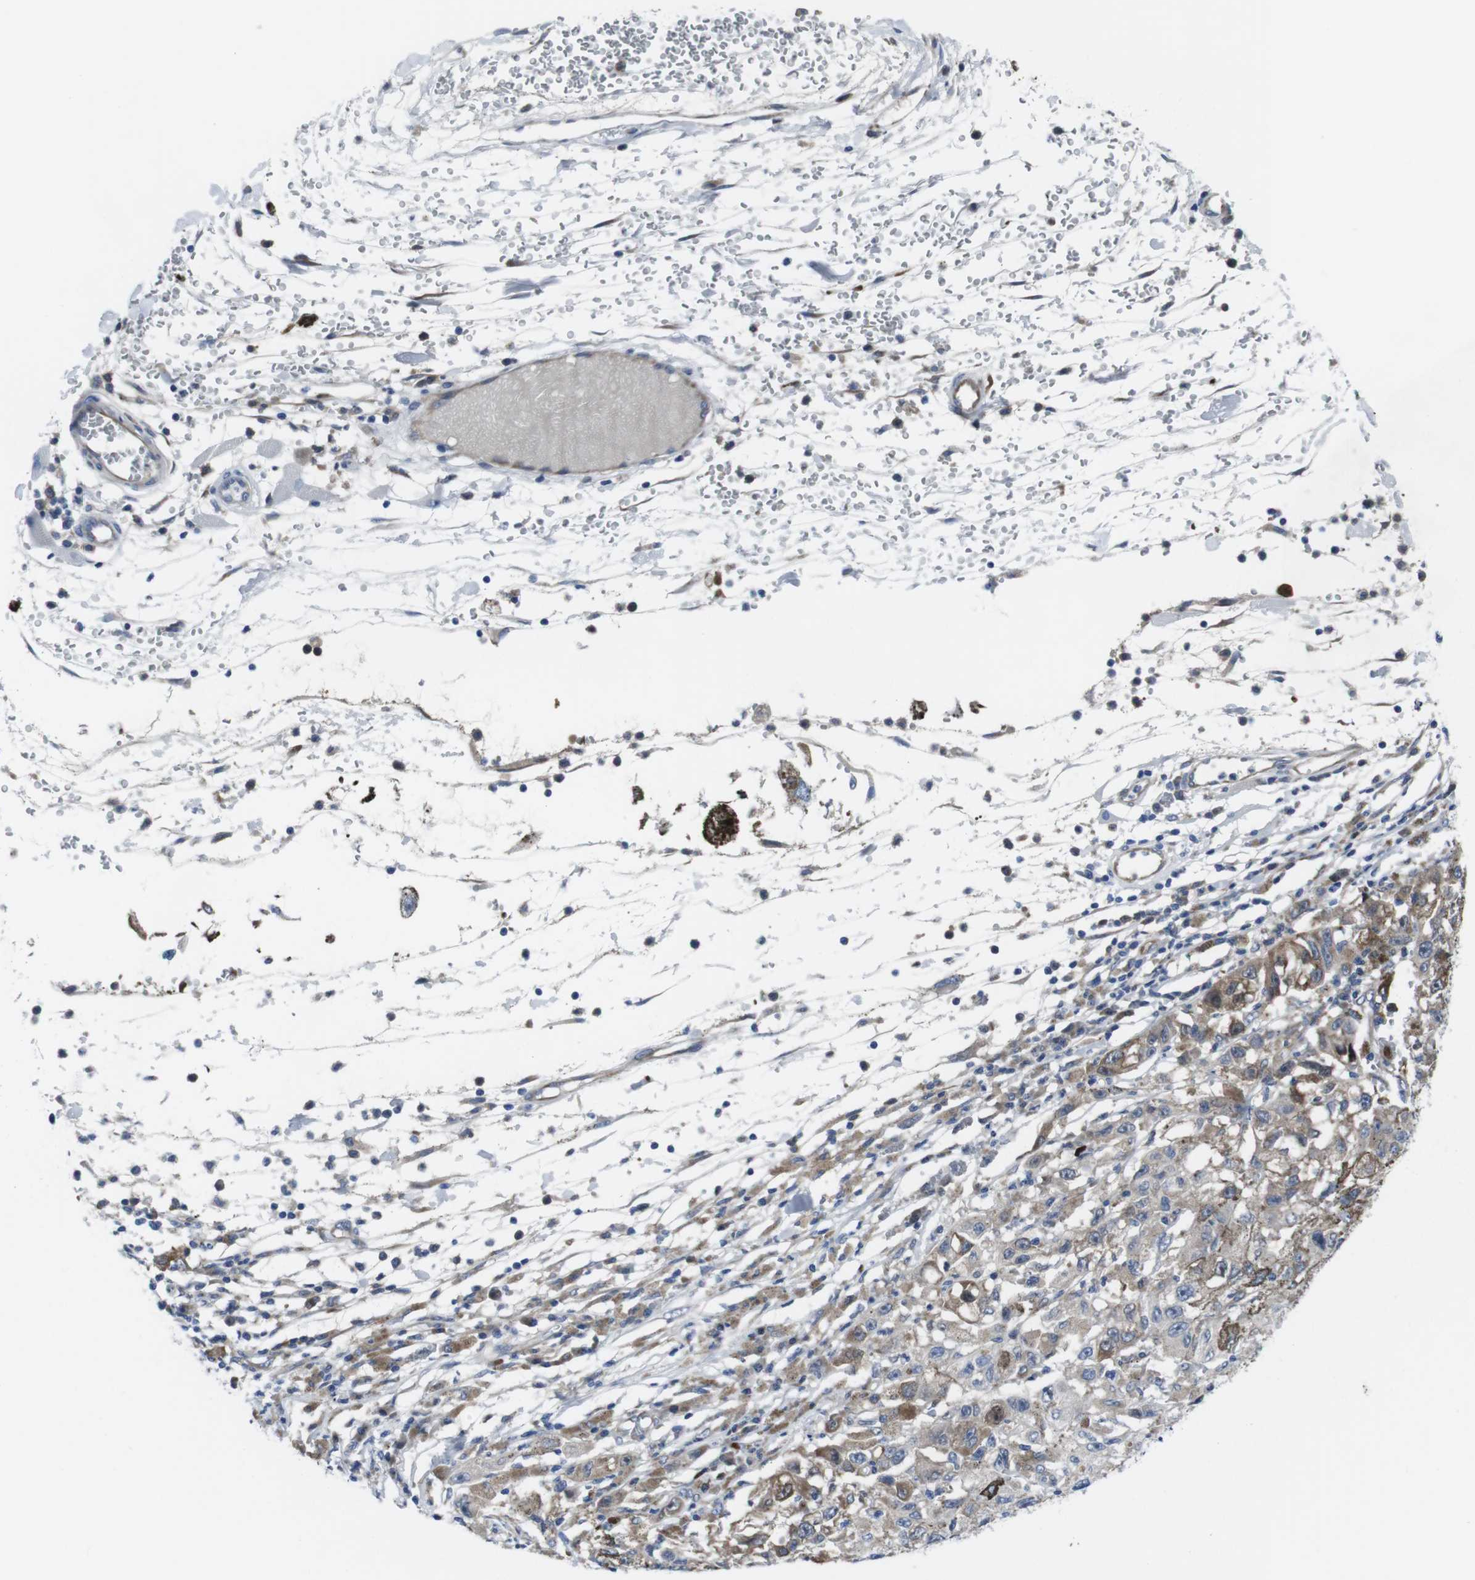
{"staining": {"intensity": "weak", "quantity": ">75%", "location": "cytoplasmic/membranous"}, "tissue": "melanoma", "cell_type": "Tumor cells", "image_type": "cancer", "snomed": [{"axis": "morphology", "description": "Malignant melanoma in situ"}, {"axis": "morphology", "description": "Malignant melanoma, NOS"}, {"axis": "topography", "description": "Skin"}], "caption": "A photomicrograph showing weak cytoplasmic/membranous staining in approximately >75% of tumor cells in malignant melanoma, as visualized by brown immunohistochemical staining.", "gene": "EIF4A1", "patient": {"sex": "female", "age": 88}}